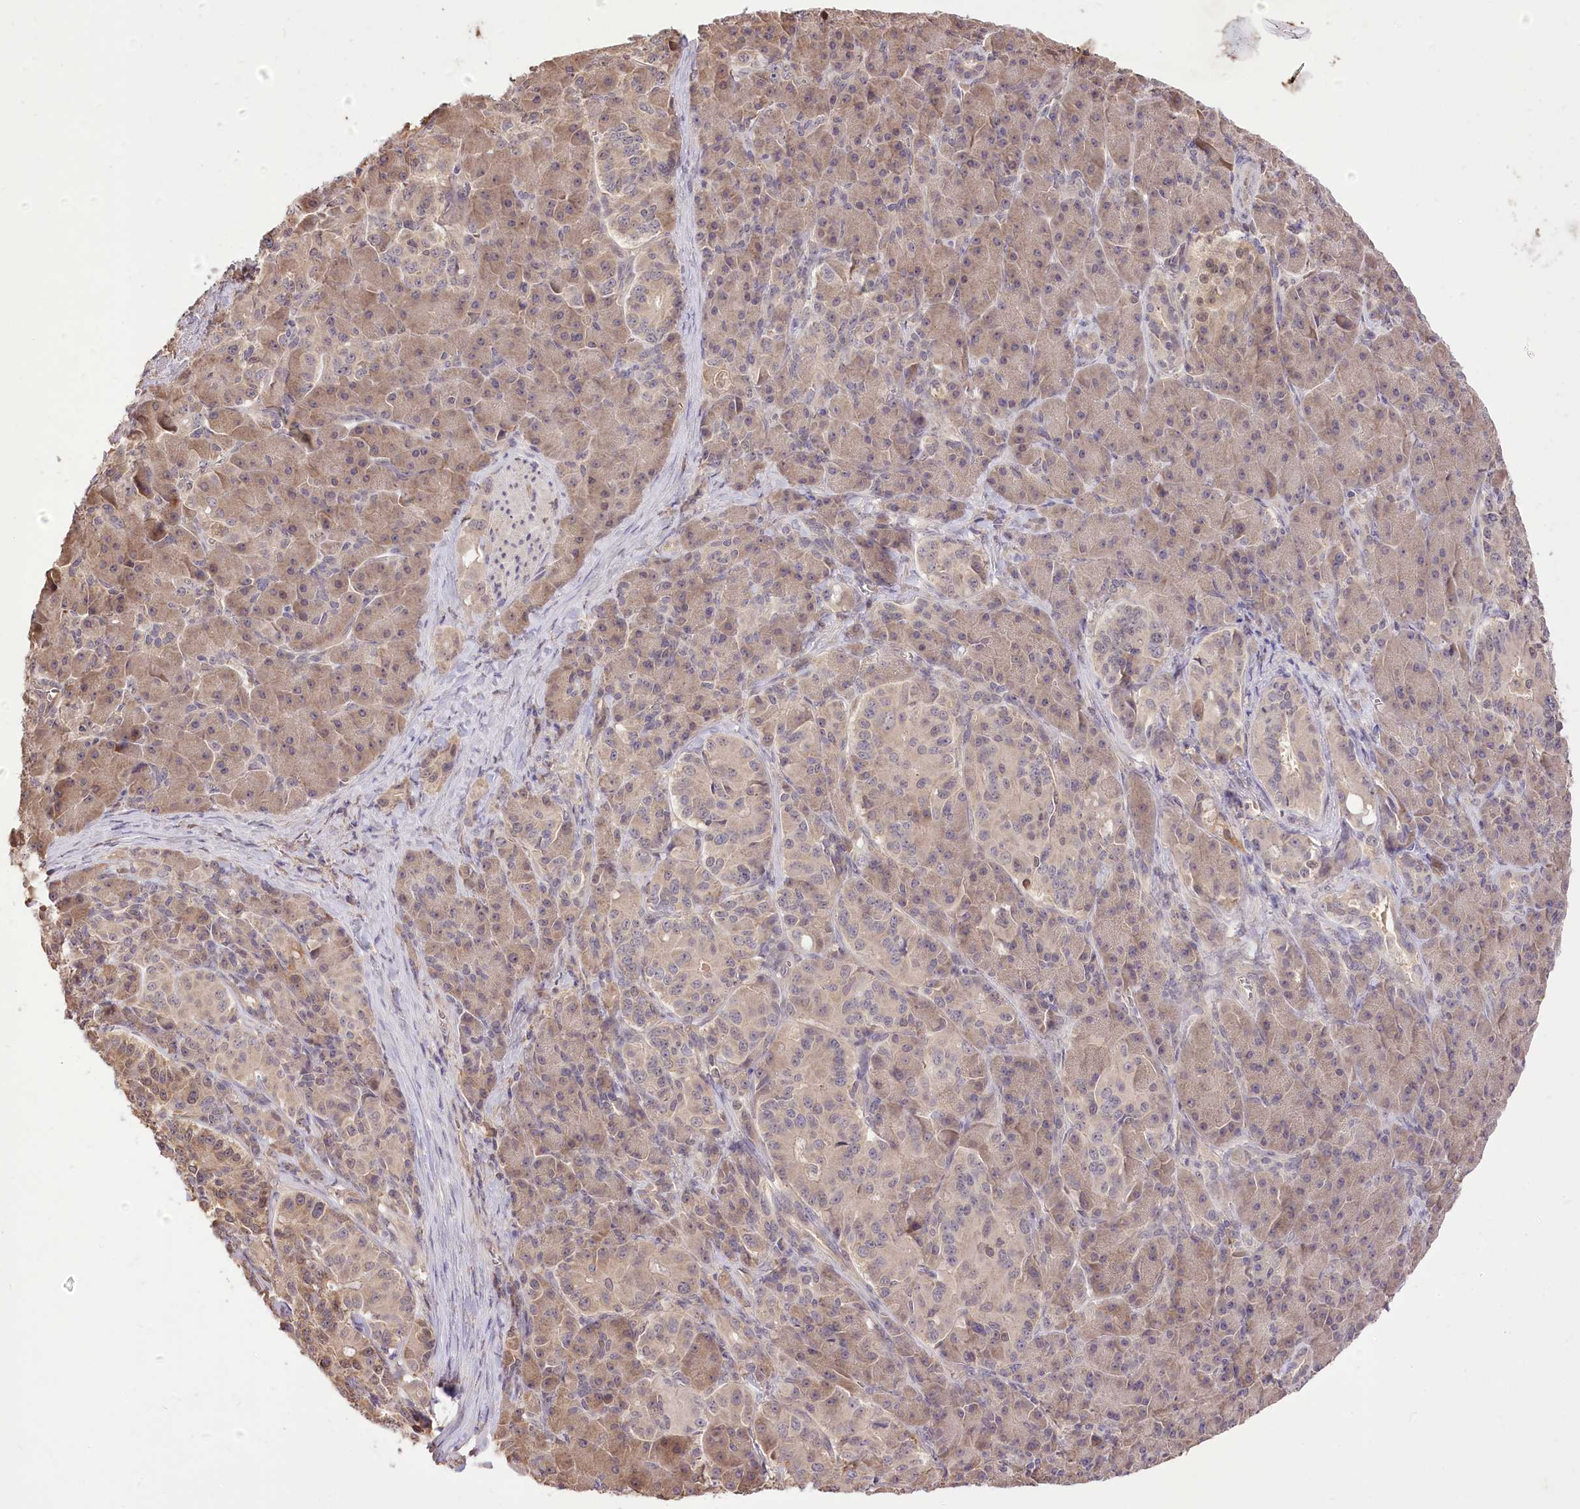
{"staining": {"intensity": "weak", "quantity": "25%-75%", "location": "cytoplasmic/membranous"}, "tissue": "pancreatic cancer", "cell_type": "Tumor cells", "image_type": "cancer", "snomed": [{"axis": "morphology", "description": "Adenocarcinoma, NOS"}, {"axis": "topography", "description": "Pancreas"}], "caption": "There is low levels of weak cytoplasmic/membranous staining in tumor cells of adenocarcinoma (pancreatic), as demonstrated by immunohistochemical staining (brown color).", "gene": "R3HDM2", "patient": {"sex": "female", "age": 74}}